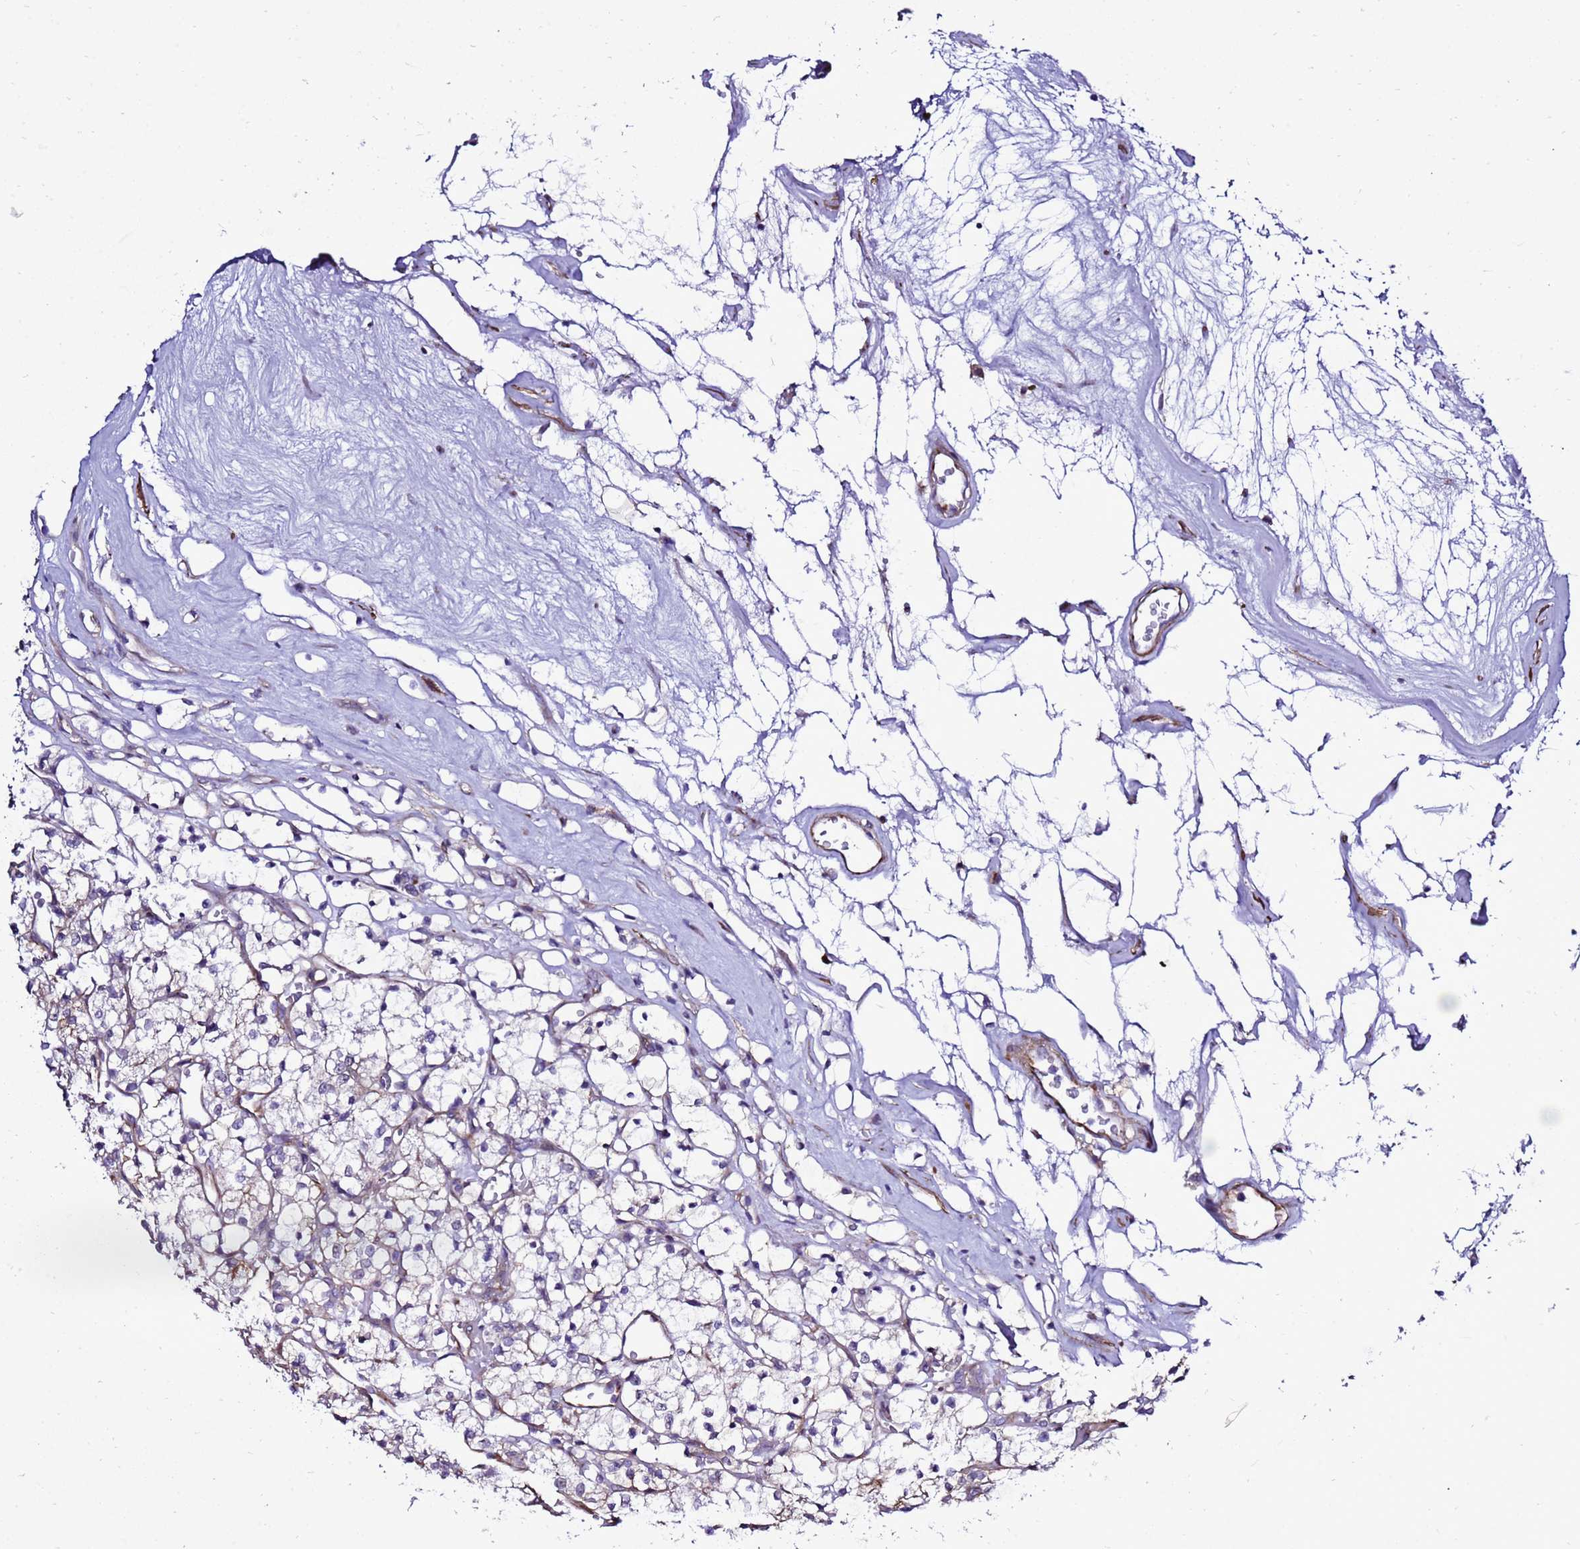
{"staining": {"intensity": "negative", "quantity": "none", "location": "none"}, "tissue": "renal cancer", "cell_type": "Tumor cells", "image_type": "cancer", "snomed": [{"axis": "morphology", "description": "Adenocarcinoma, NOS"}, {"axis": "topography", "description": "Kidney"}], "caption": "Tumor cells are negative for protein expression in human renal adenocarcinoma. The staining was performed using DAB (3,3'-diaminobenzidine) to visualize the protein expression in brown, while the nuclei were stained in blue with hematoxylin (Magnification: 20x).", "gene": "GZF1", "patient": {"sex": "female", "age": 69}}